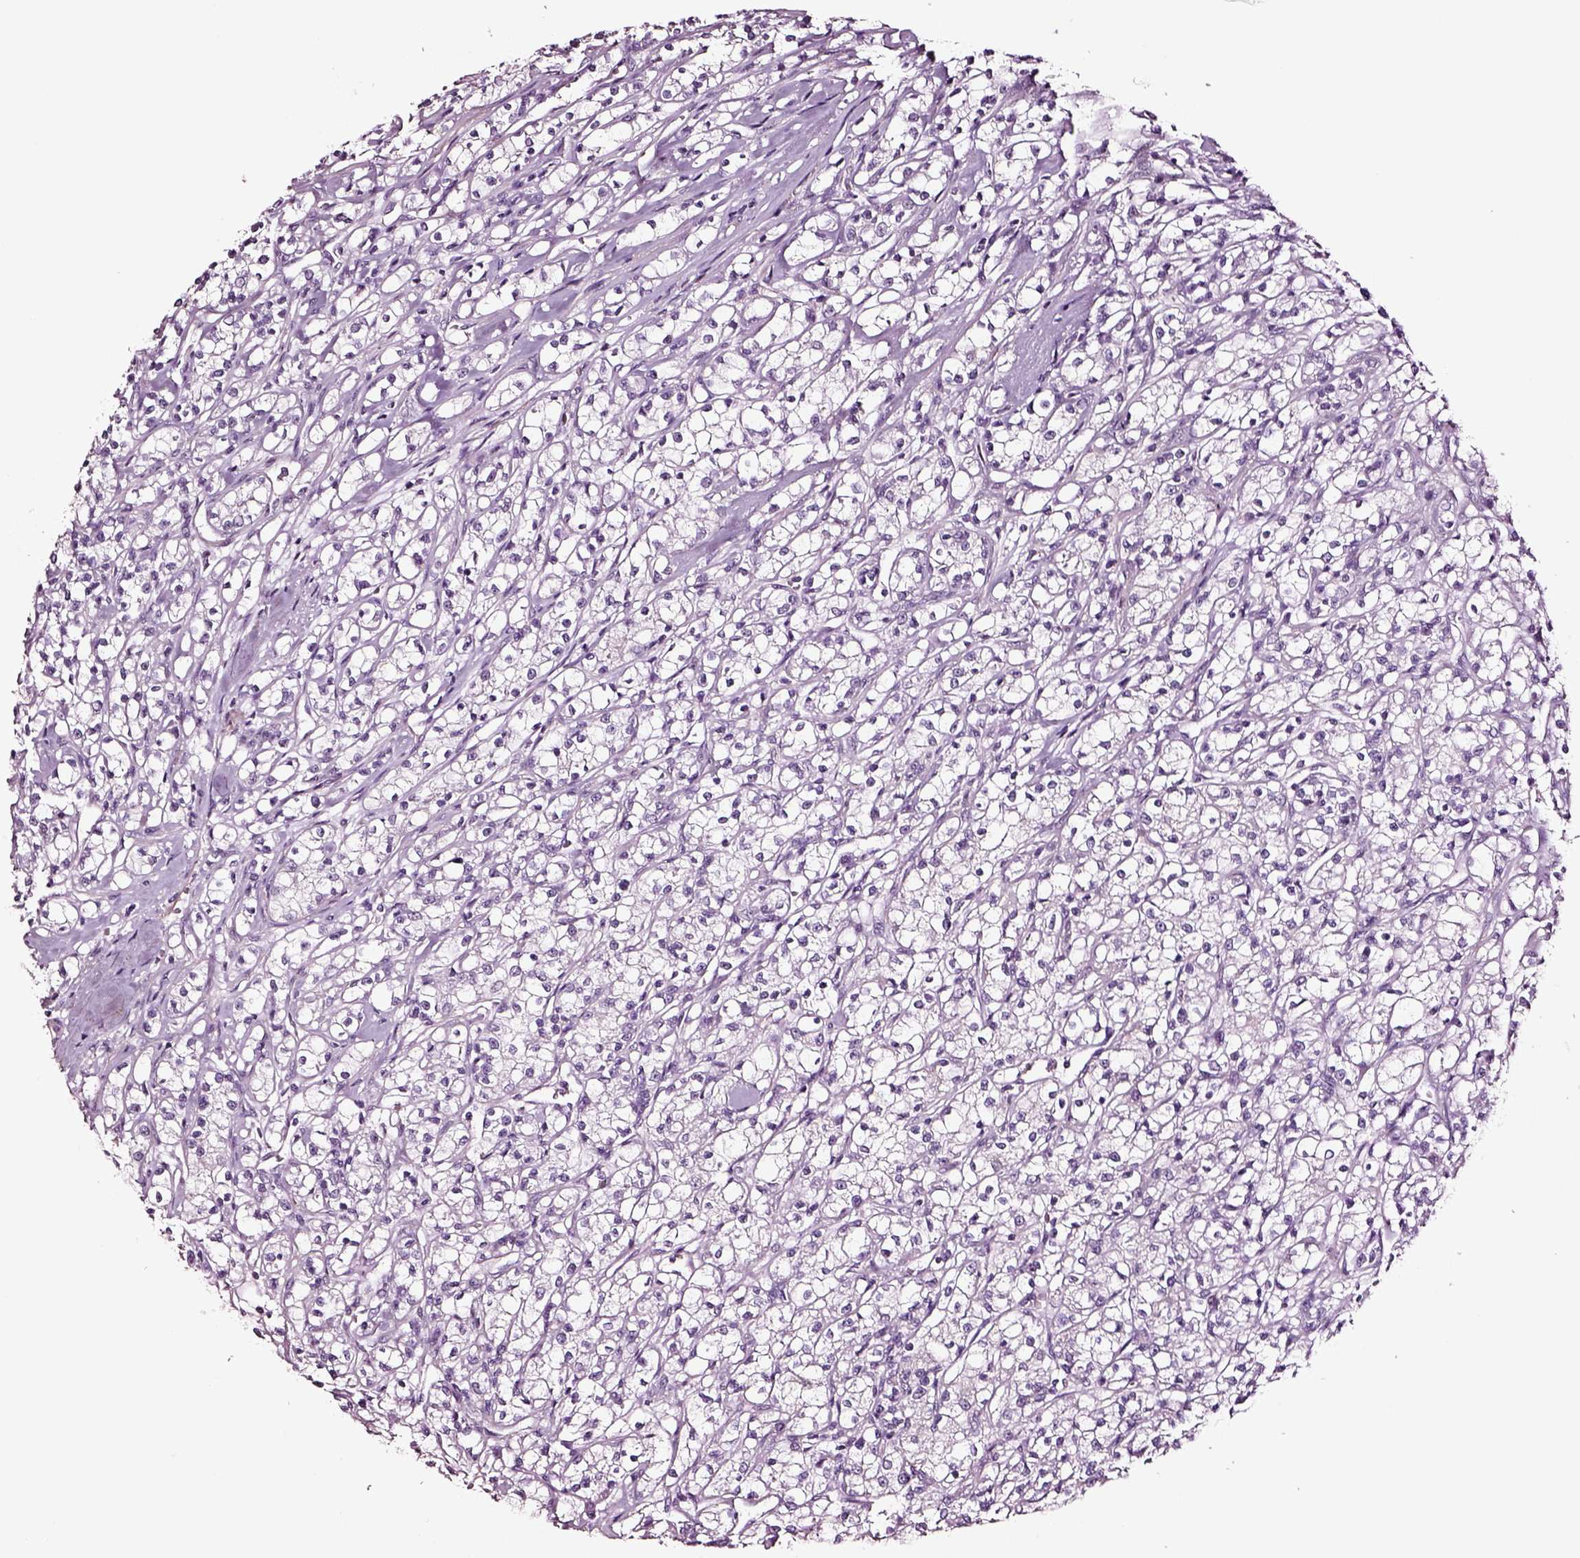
{"staining": {"intensity": "negative", "quantity": "none", "location": "none"}, "tissue": "renal cancer", "cell_type": "Tumor cells", "image_type": "cancer", "snomed": [{"axis": "morphology", "description": "Adenocarcinoma, NOS"}, {"axis": "topography", "description": "Kidney"}], "caption": "Photomicrograph shows no protein staining in tumor cells of adenocarcinoma (renal) tissue.", "gene": "SOX10", "patient": {"sex": "female", "age": 59}}